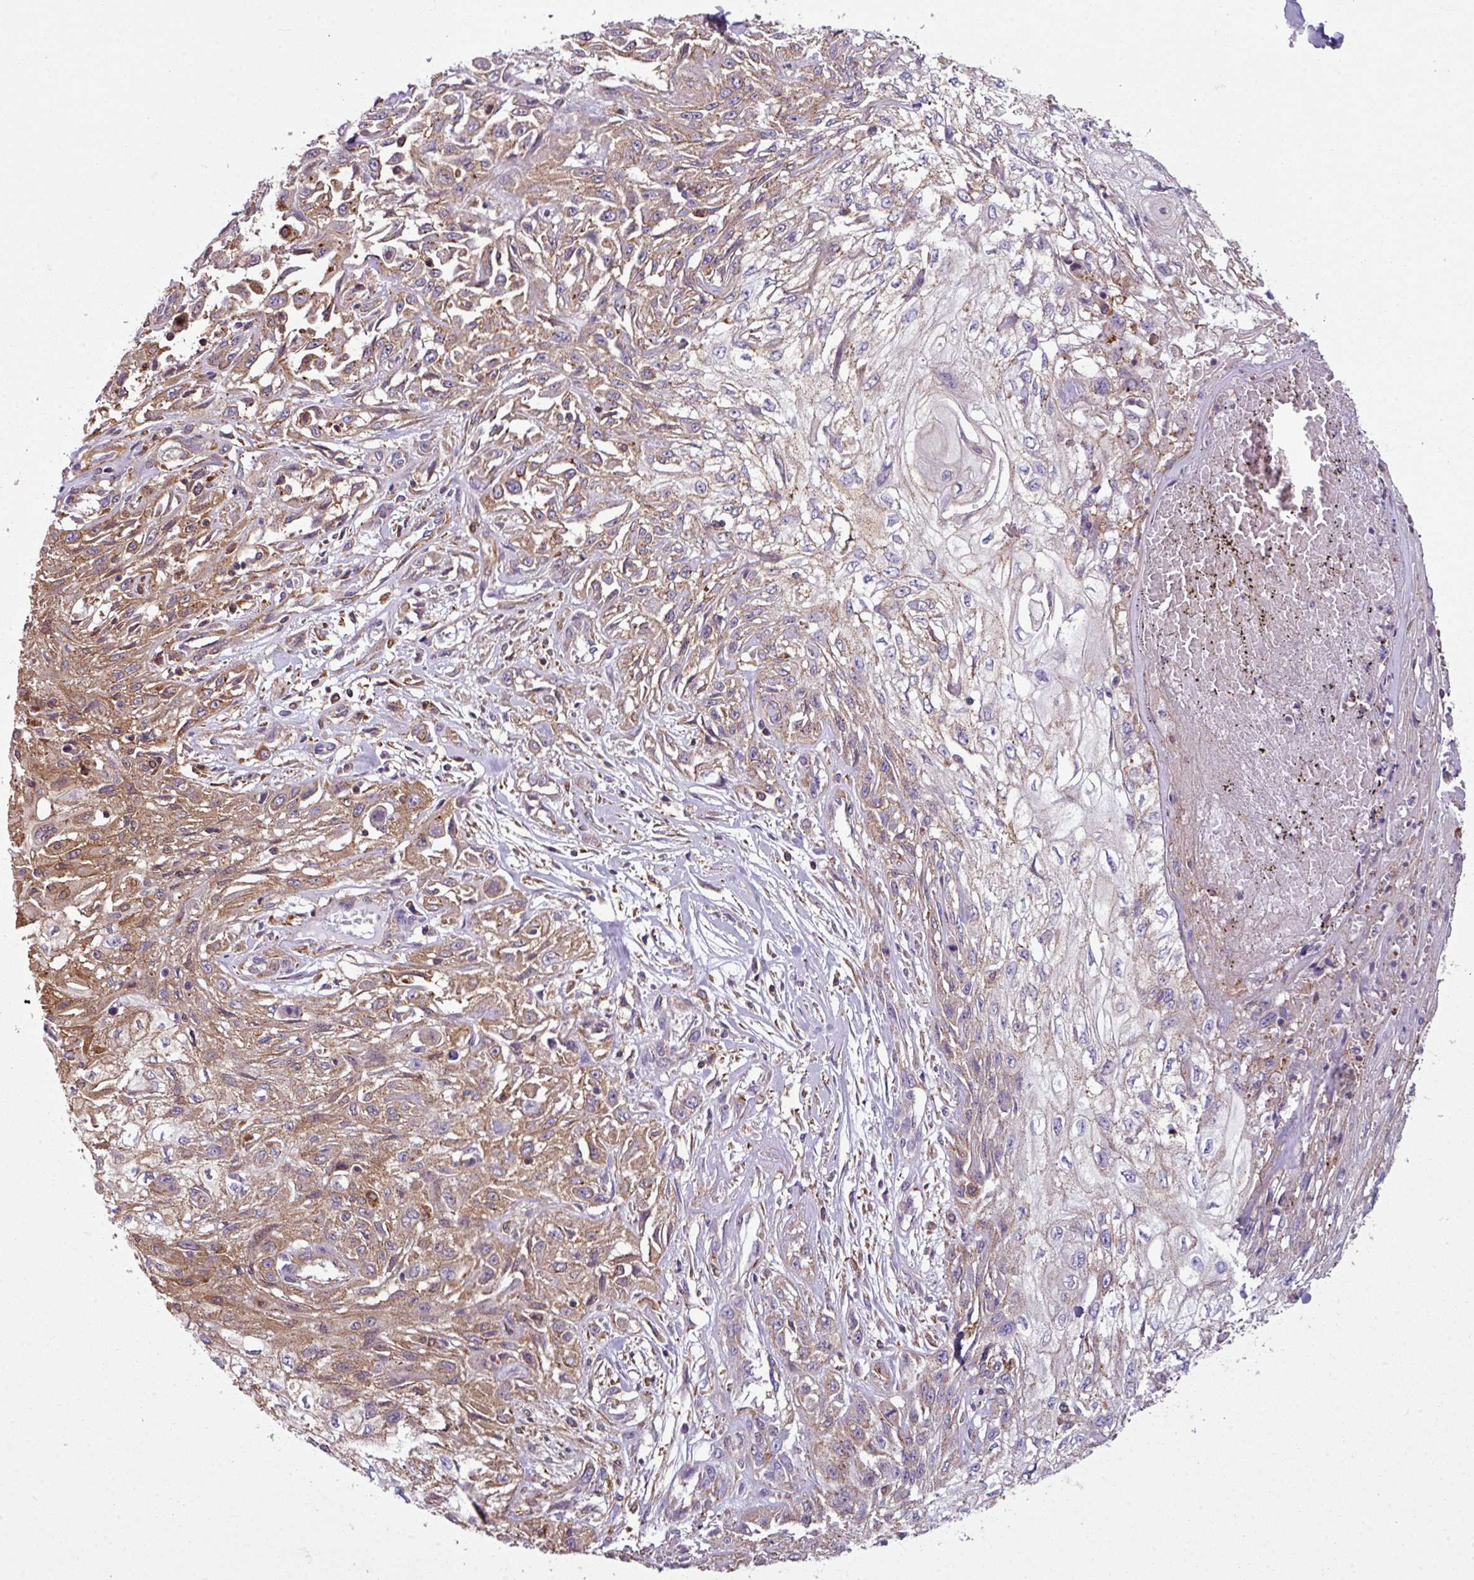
{"staining": {"intensity": "moderate", "quantity": "25%-75%", "location": "cytoplasmic/membranous"}, "tissue": "skin cancer", "cell_type": "Tumor cells", "image_type": "cancer", "snomed": [{"axis": "morphology", "description": "Squamous cell carcinoma, NOS"}, {"axis": "morphology", "description": "Squamous cell carcinoma, metastatic, NOS"}, {"axis": "topography", "description": "Skin"}, {"axis": "topography", "description": "Lymph node"}], "caption": "Tumor cells exhibit moderate cytoplasmic/membranous staining in about 25%-75% of cells in skin cancer.", "gene": "XNDC1N", "patient": {"sex": "male", "age": 75}}